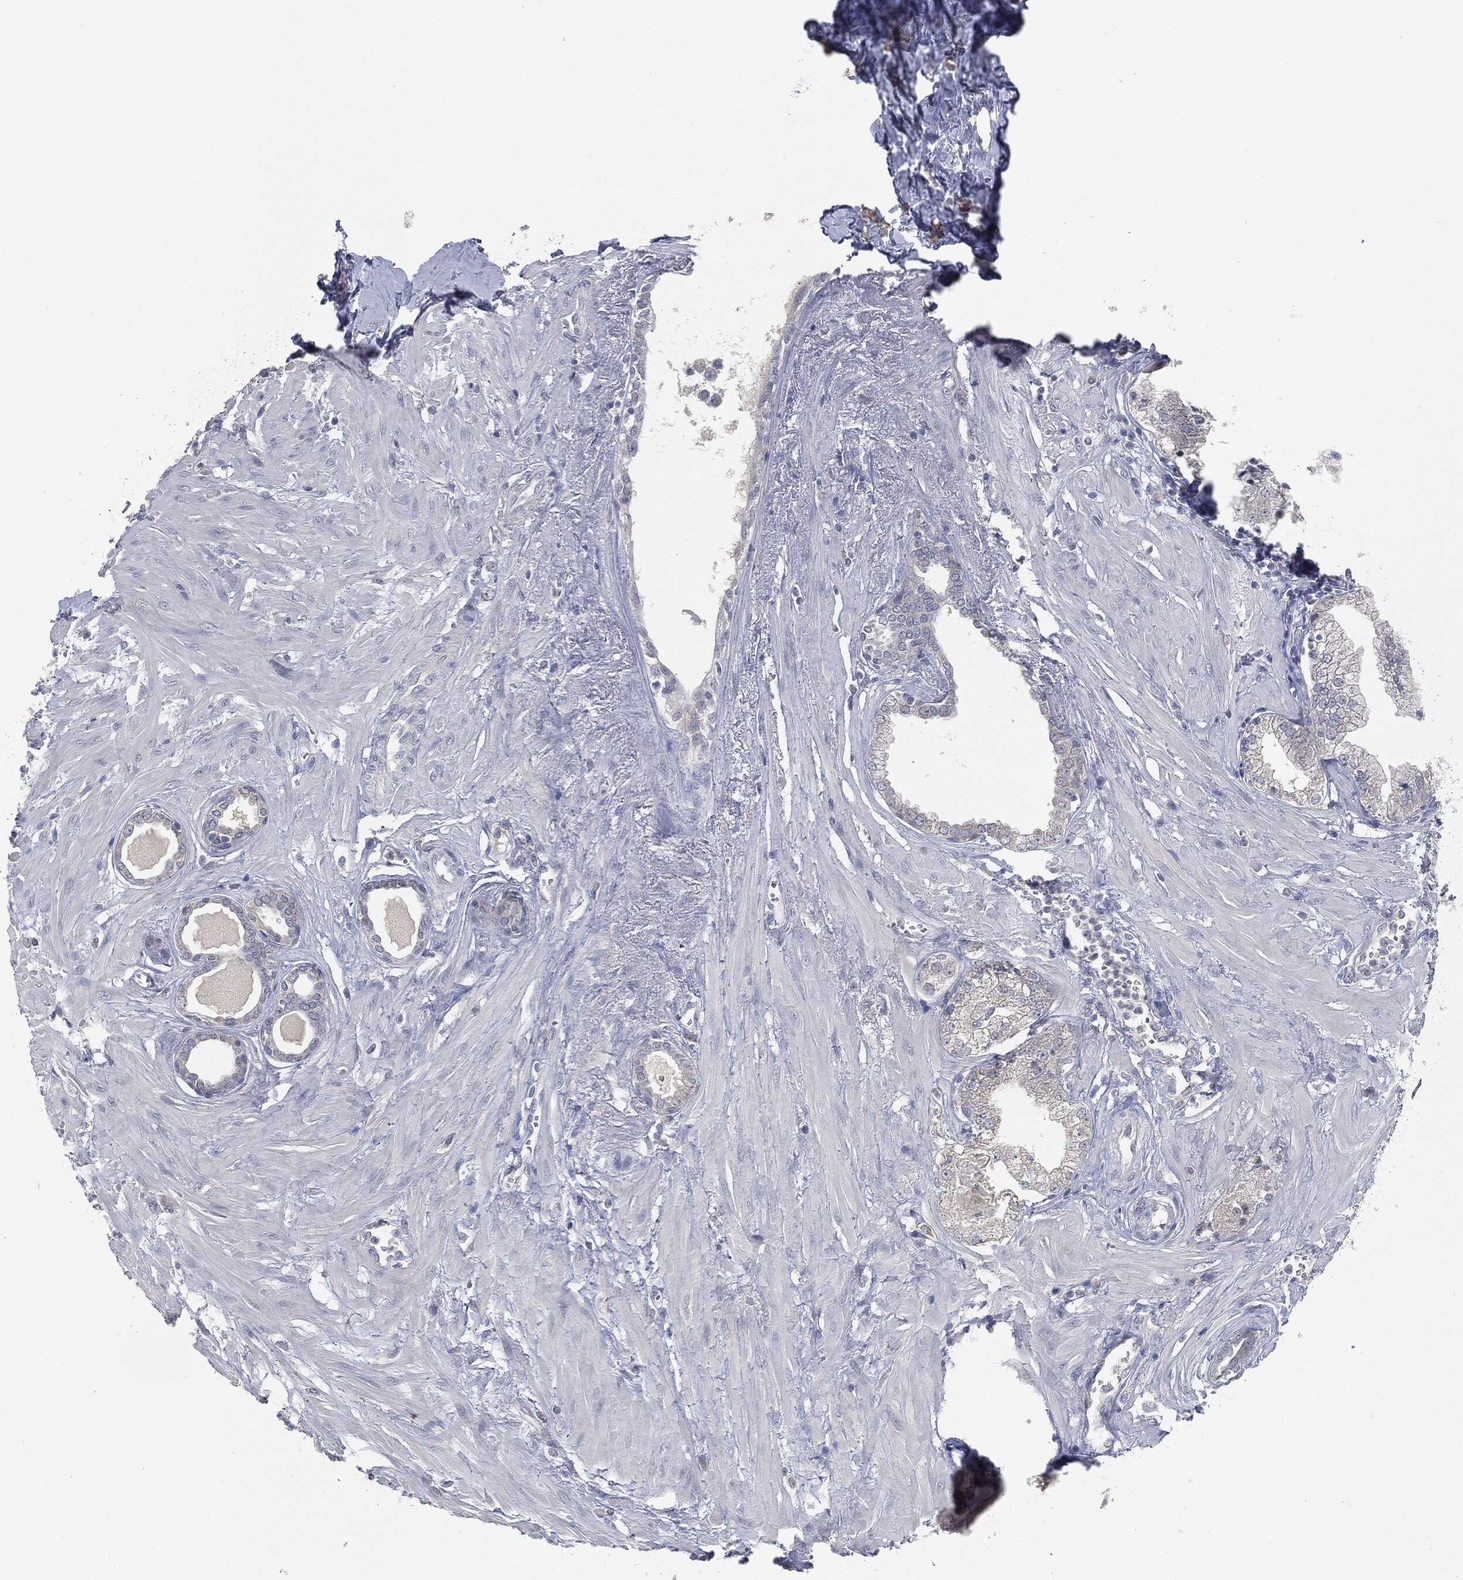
{"staining": {"intensity": "negative", "quantity": "none", "location": "none"}, "tissue": "prostate cancer", "cell_type": "Tumor cells", "image_type": "cancer", "snomed": [{"axis": "morphology", "description": "Adenocarcinoma, NOS"}, {"axis": "topography", "description": "Prostate and seminal vesicle, NOS"}, {"axis": "topography", "description": "Prostate"}], "caption": "Histopathology image shows no protein positivity in tumor cells of prostate cancer (adenocarcinoma) tissue.", "gene": "IL1RN", "patient": {"sex": "male", "age": 79}}